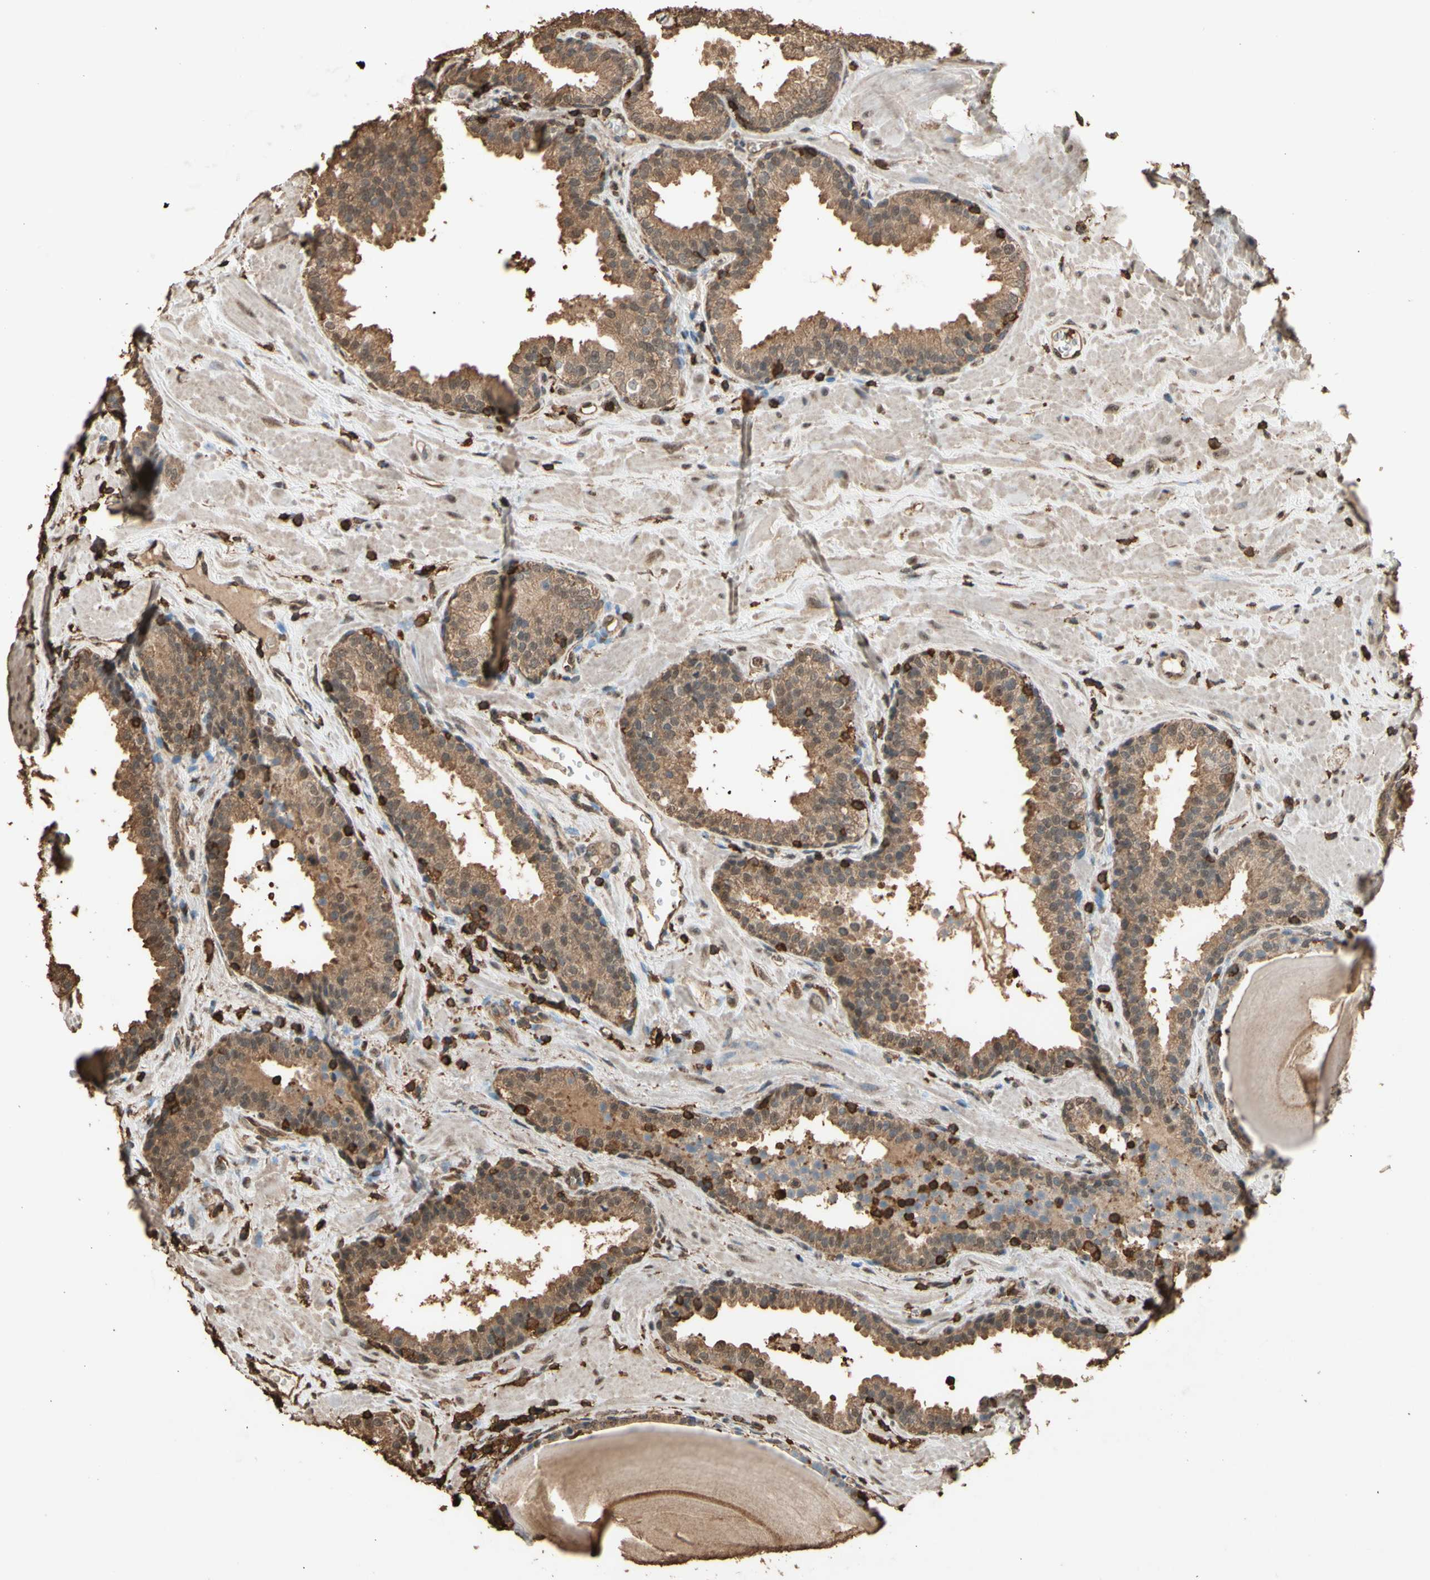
{"staining": {"intensity": "moderate", "quantity": ">75%", "location": "cytoplasmic/membranous"}, "tissue": "prostate", "cell_type": "Glandular cells", "image_type": "normal", "snomed": [{"axis": "morphology", "description": "Normal tissue, NOS"}, {"axis": "topography", "description": "Prostate"}], "caption": "Protein staining of benign prostate demonstrates moderate cytoplasmic/membranous staining in approximately >75% of glandular cells. The protein is shown in brown color, while the nuclei are stained blue.", "gene": "TNFSF13B", "patient": {"sex": "male", "age": 51}}